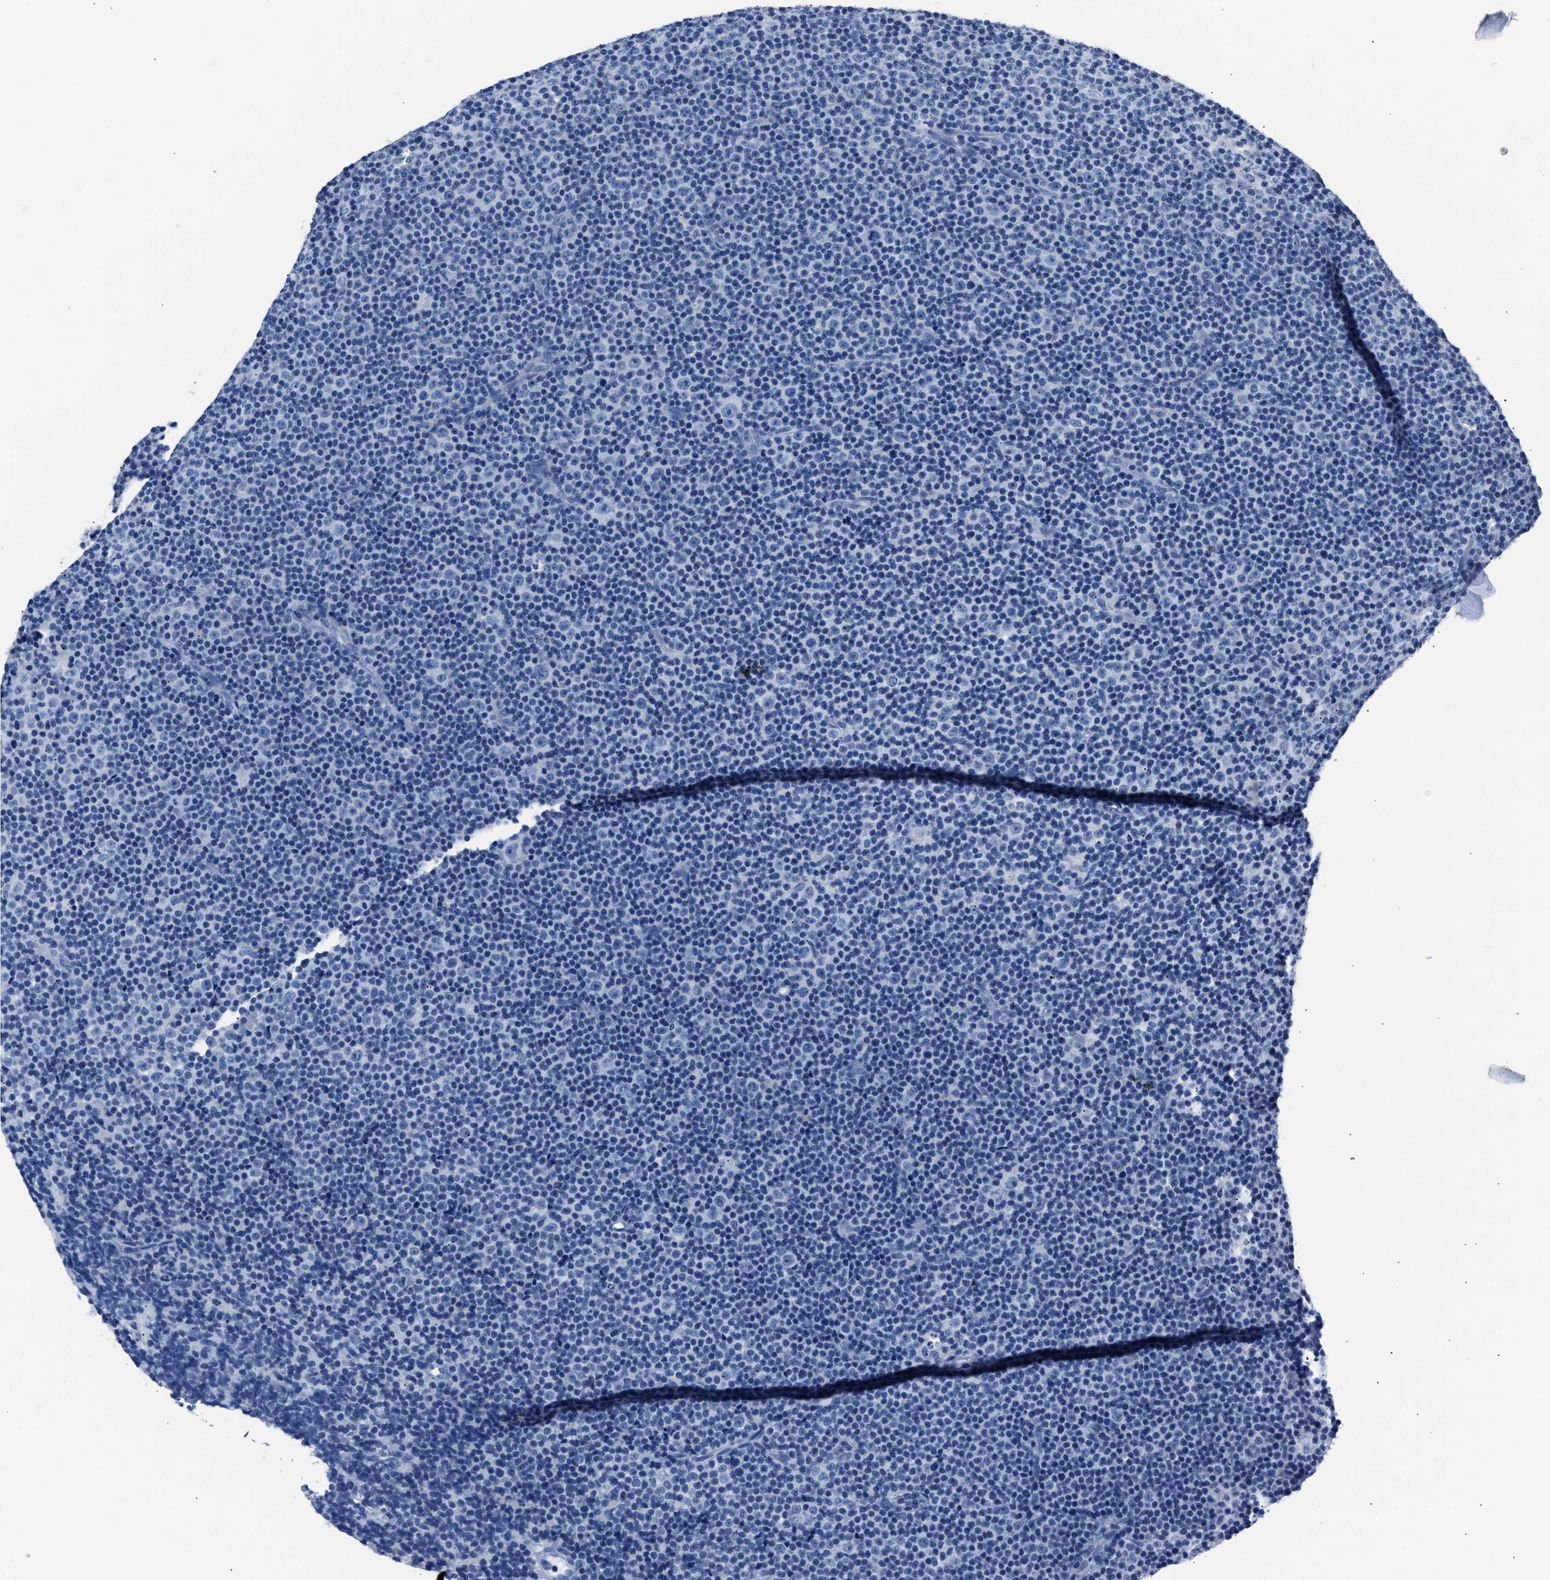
{"staining": {"intensity": "negative", "quantity": "none", "location": "none"}, "tissue": "lymphoma", "cell_type": "Tumor cells", "image_type": "cancer", "snomed": [{"axis": "morphology", "description": "Malignant lymphoma, non-Hodgkin's type, Low grade"}, {"axis": "topography", "description": "Lymph node"}], "caption": "Immunohistochemistry image of low-grade malignant lymphoma, non-Hodgkin's type stained for a protein (brown), which shows no staining in tumor cells.", "gene": "AMACR", "patient": {"sex": "female", "age": 67}}